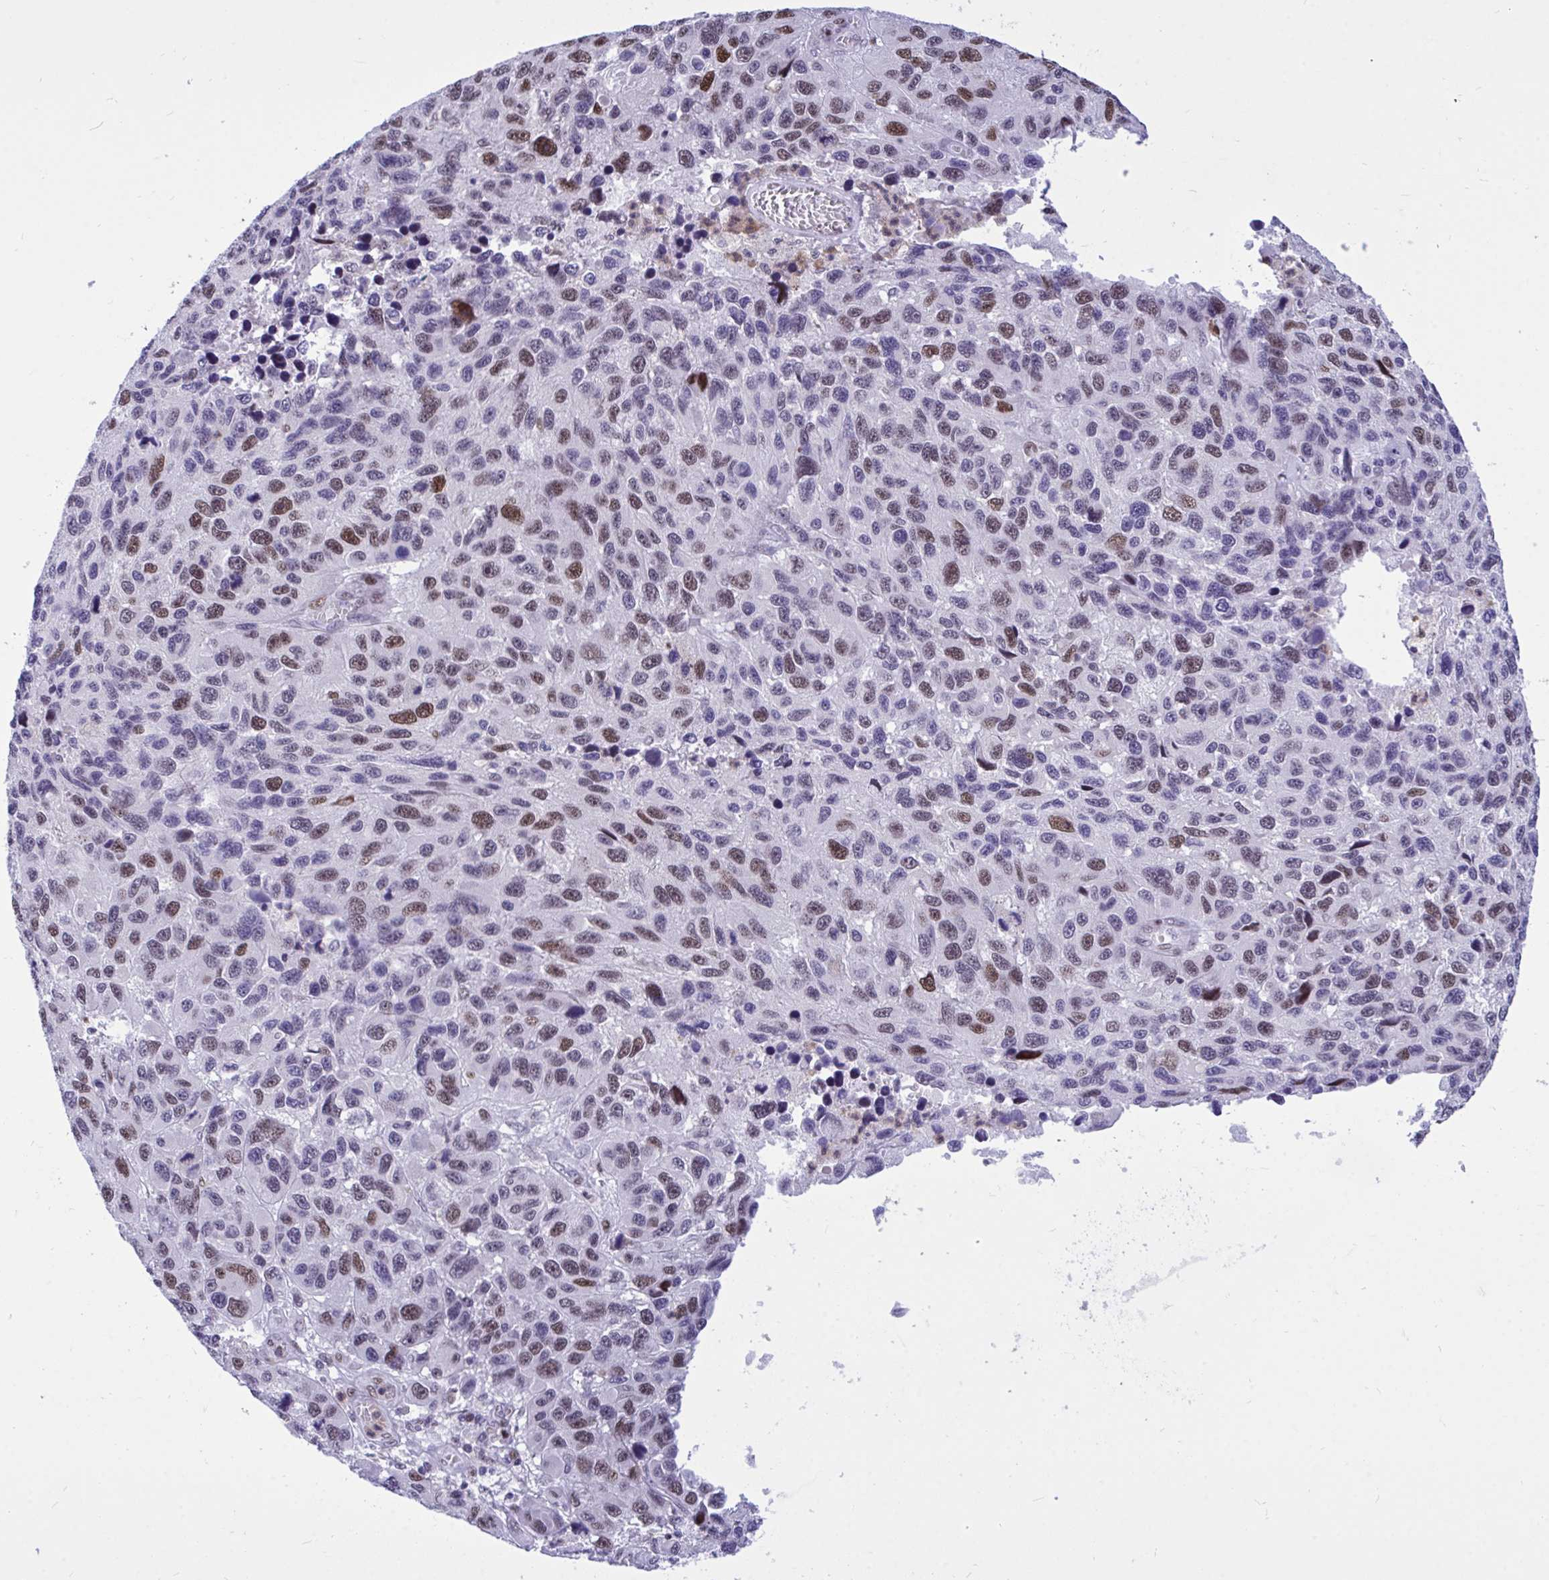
{"staining": {"intensity": "strong", "quantity": "25%-75%", "location": "nuclear"}, "tissue": "melanoma", "cell_type": "Tumor cells", "image_type": "cancer", "snomed": [{"axis": "morphology", "description": "Malignant melanoma, NOS"}, {"axis": "topography", "description": "Skin"}], "caption": "Malignant melanoma stained with DAB IHC shows high levels of strong nuclear positivity in about 25%-75% of tumor cells. The protein is stained brown, and the nuclei are stained in blue (DAB IHC with brightfield microscopy, high magnification).", "gene": "C1QL2", "patient": {"sex": "male", "age": 53}}